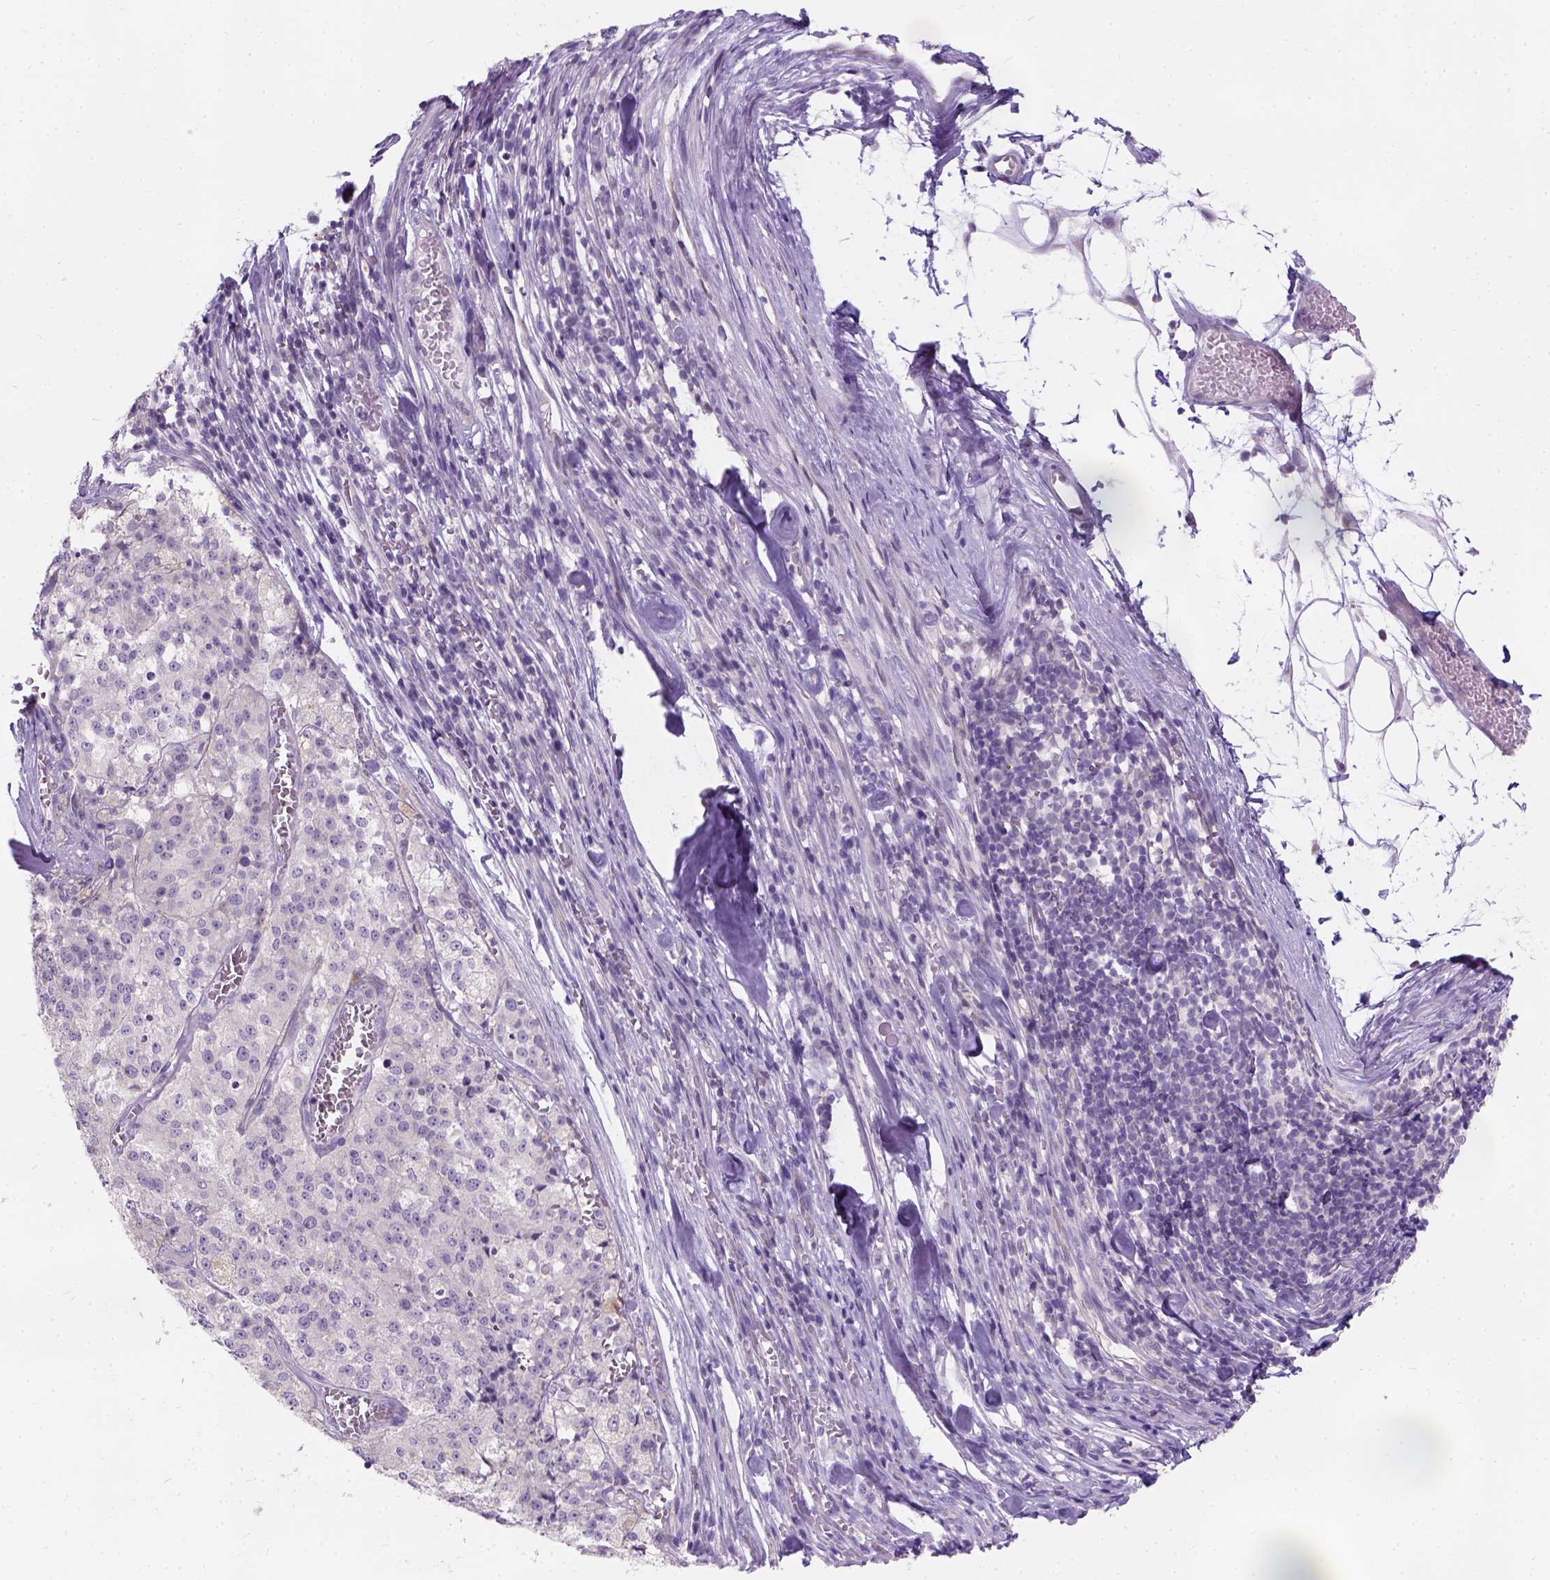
{"staining": {"intensity": "negative", "quantity": "none", "location": "none"}, "tissue": "melanoma", "cell_type": "Tumor cells", "image_type": "cancer", "snomed": [{"axis": "morphology", "description": "Malignant melanoma, Metastatic site"}, {"axis": "topography", "description": "Lymph node"}], "caption": "Protein analysis of melanoma displays no significant expression in tumor cells. (Brightfield microscopy of DAB IHC at high magnification).", "gene": "C20orf144", "patient": {"sex": "female", "age": 64}}